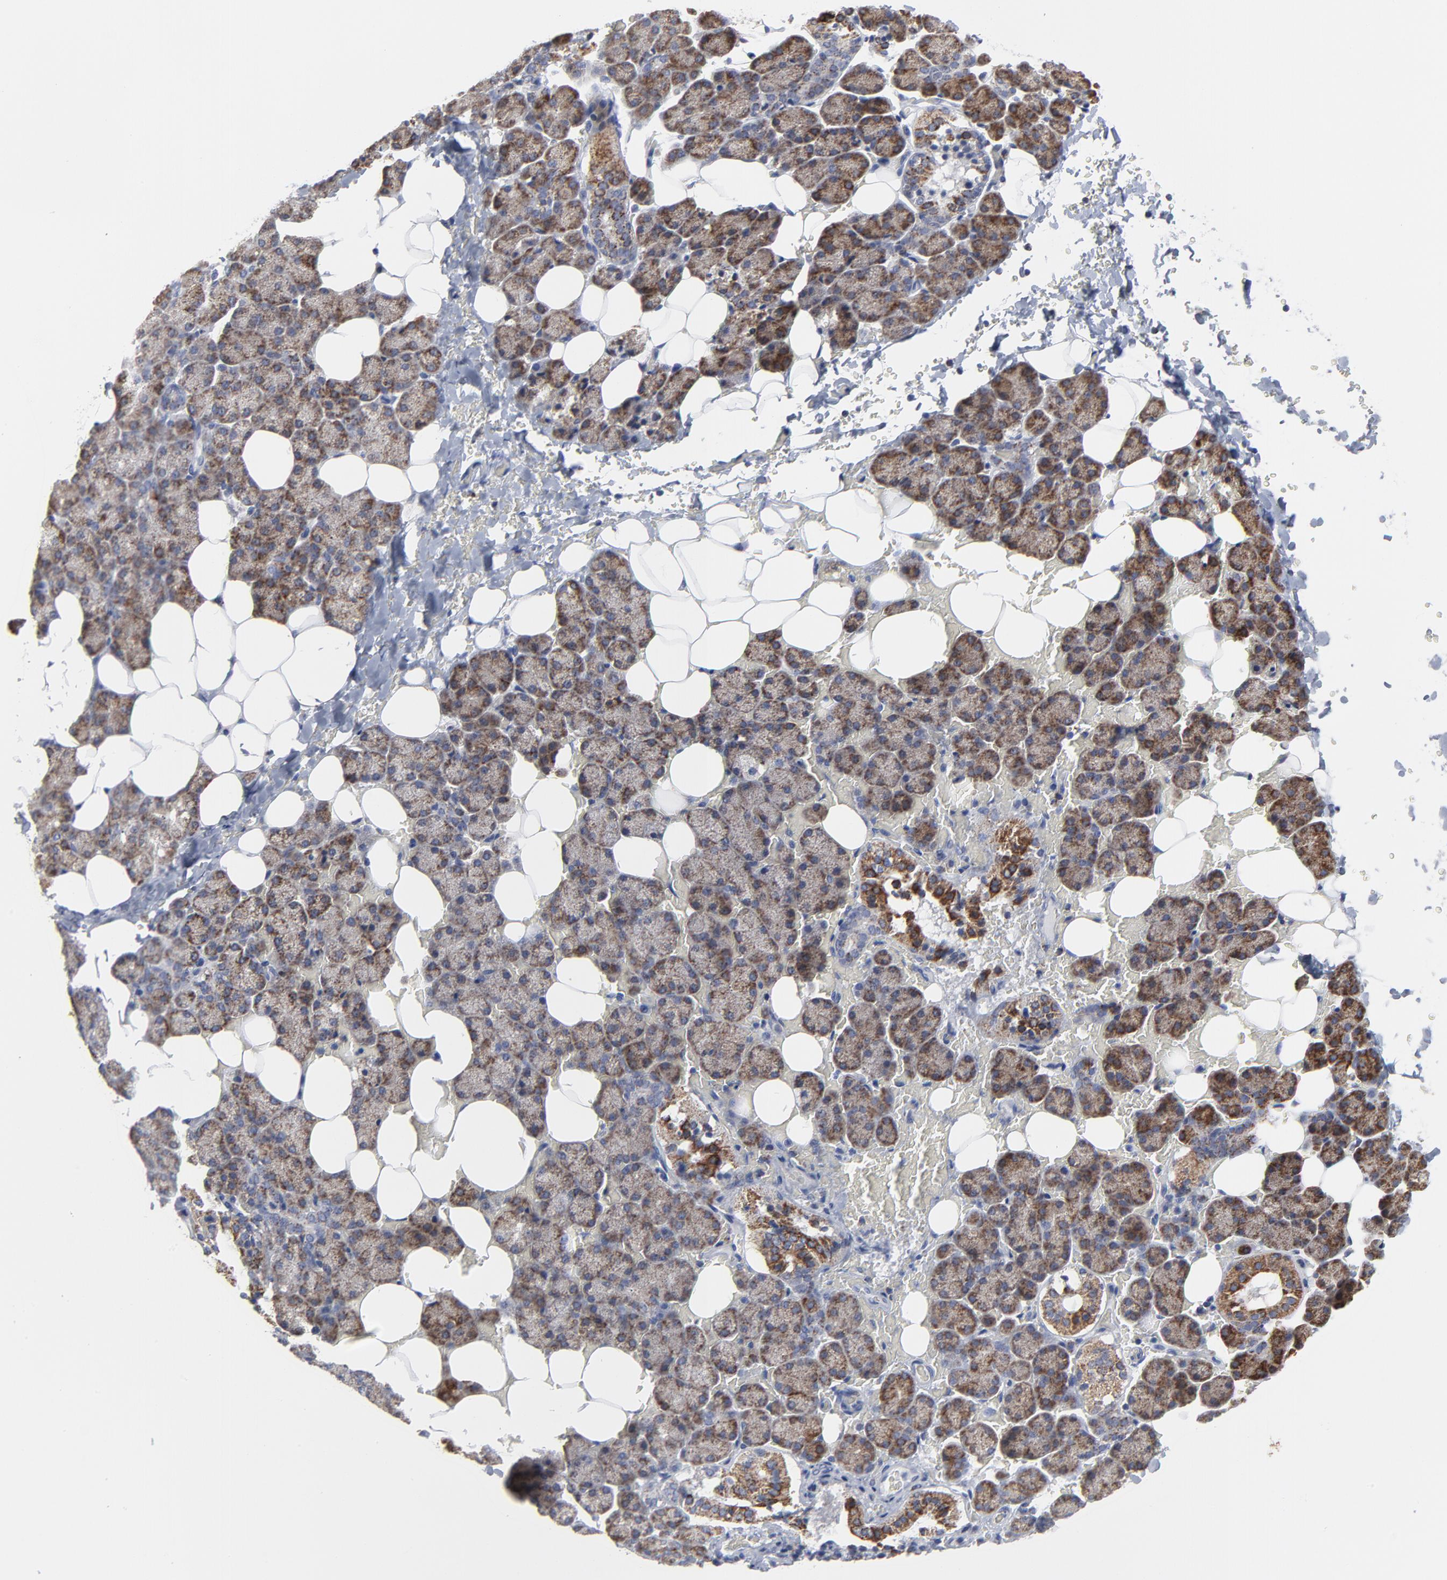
{"staining": {"intensity": "moderate", "quantity": ">75%", "location": "cytoplasmic/membranous"}, "tissue": "salivary gland", "cell_type": "Glandular cells", "image_type": "normal", "snomed": [{"axis": "morphology", "description": "Normal tissue, NOS"}, {"axis": "topography", "description": "Lymph node"}, {"axis": "topography", "description": "Salivary gland"}], "caption": "Brown immunohistochemical staining in unremarkable salivary gland exhibits moderate cytoplasmic/membranous expression in approximately >75% of glandular cells.", "gene": "TXNRD2", "patient": {"sex": "male", "age": 8}}